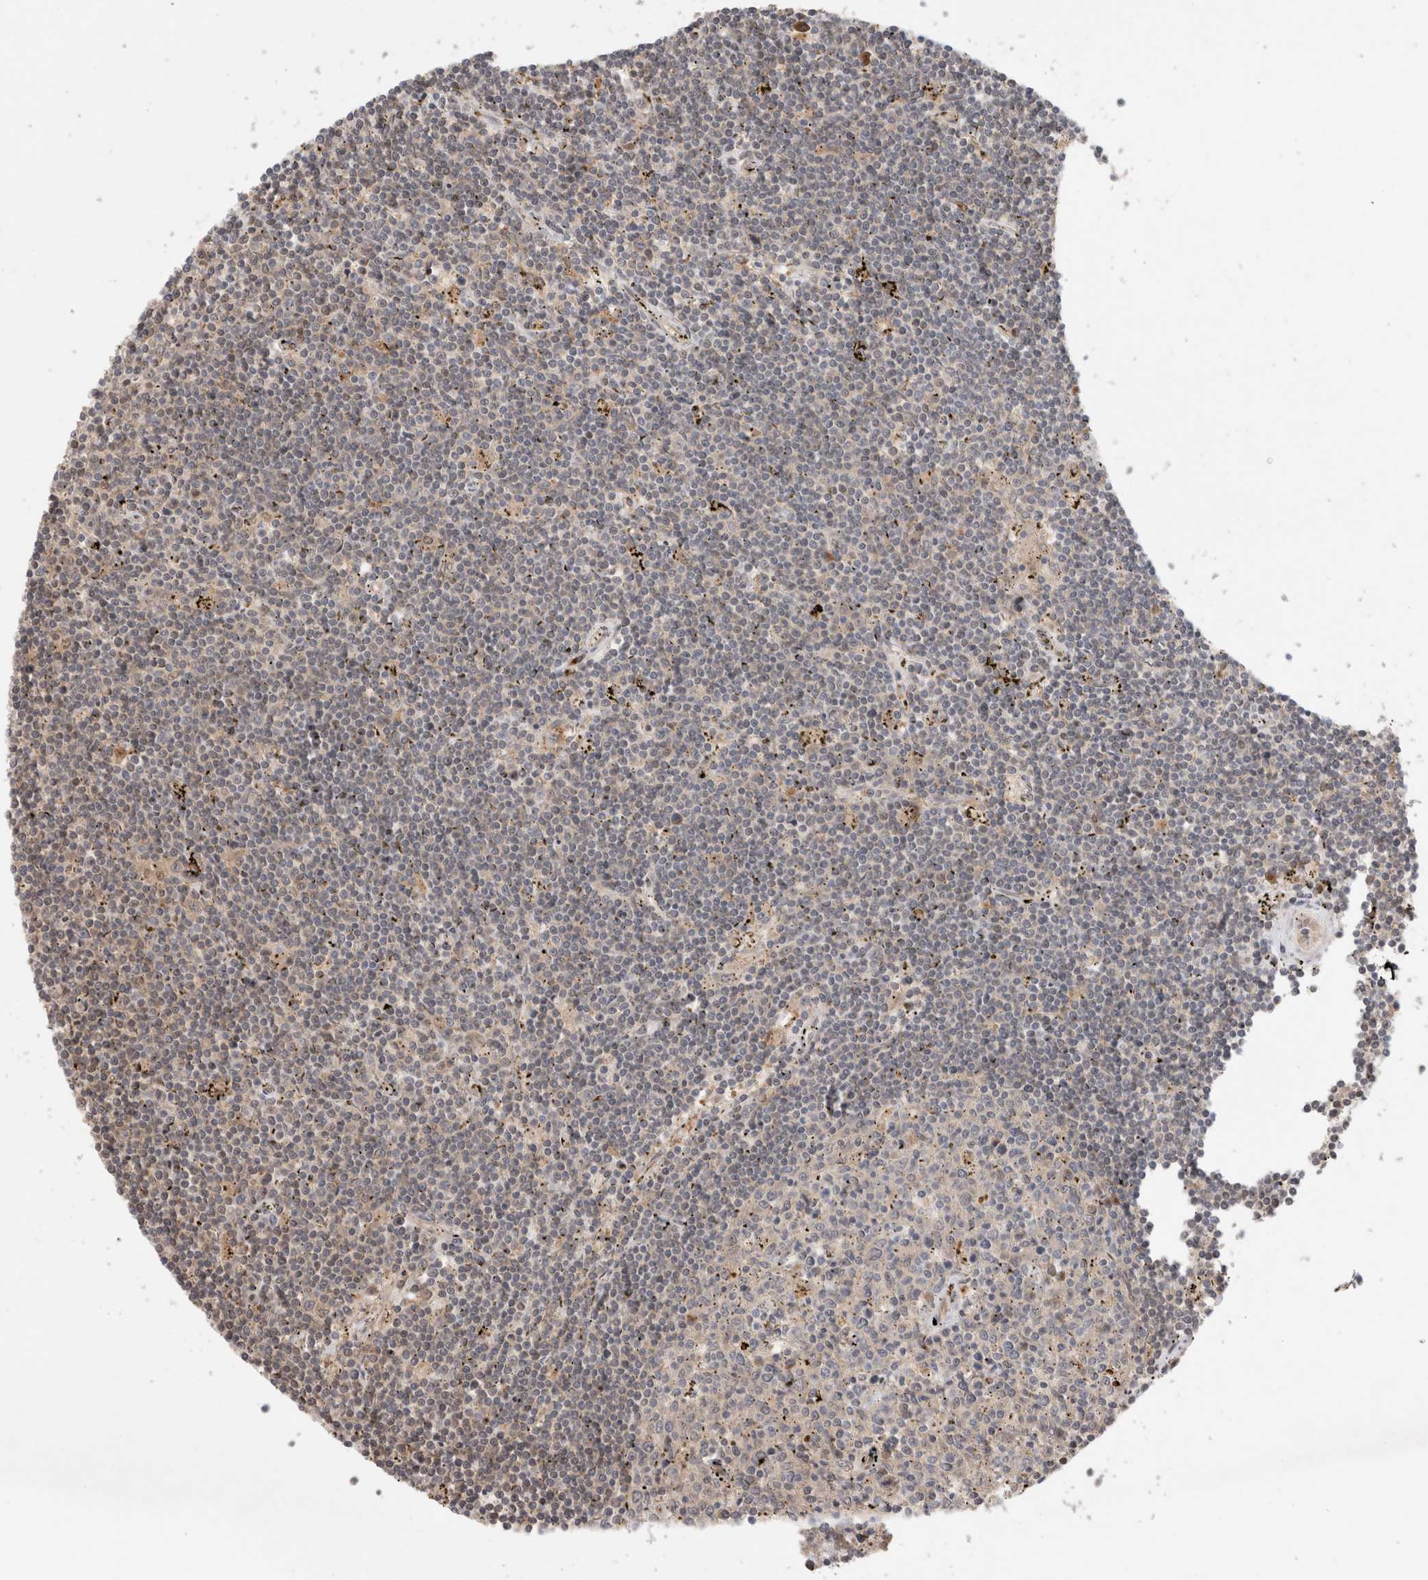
{"staining": {"intensity": "negative", "quantity": "none", "location": "none"}, "tissue": "lymphoma", "cell_type": "Tumor cells", "image_type": "cancer", "snomed": [{"axis": "morphology", "description": "Malignant lymphoma, non-Hodgkin's type, Low grade"}, {"axis": "topography", "description": "Spleen"}], "caption": "This is a histopathology image of immunohistochemistry (IHC) staining of low-grade malignant lymphoma, non-Hodgkin's type, which shows no expression in tumor cells. (DAB immunohistochemistry with hematoxylin counter stain).", "gene": "OTUD6B", "patient": {"sex": "male", "age": 76}}